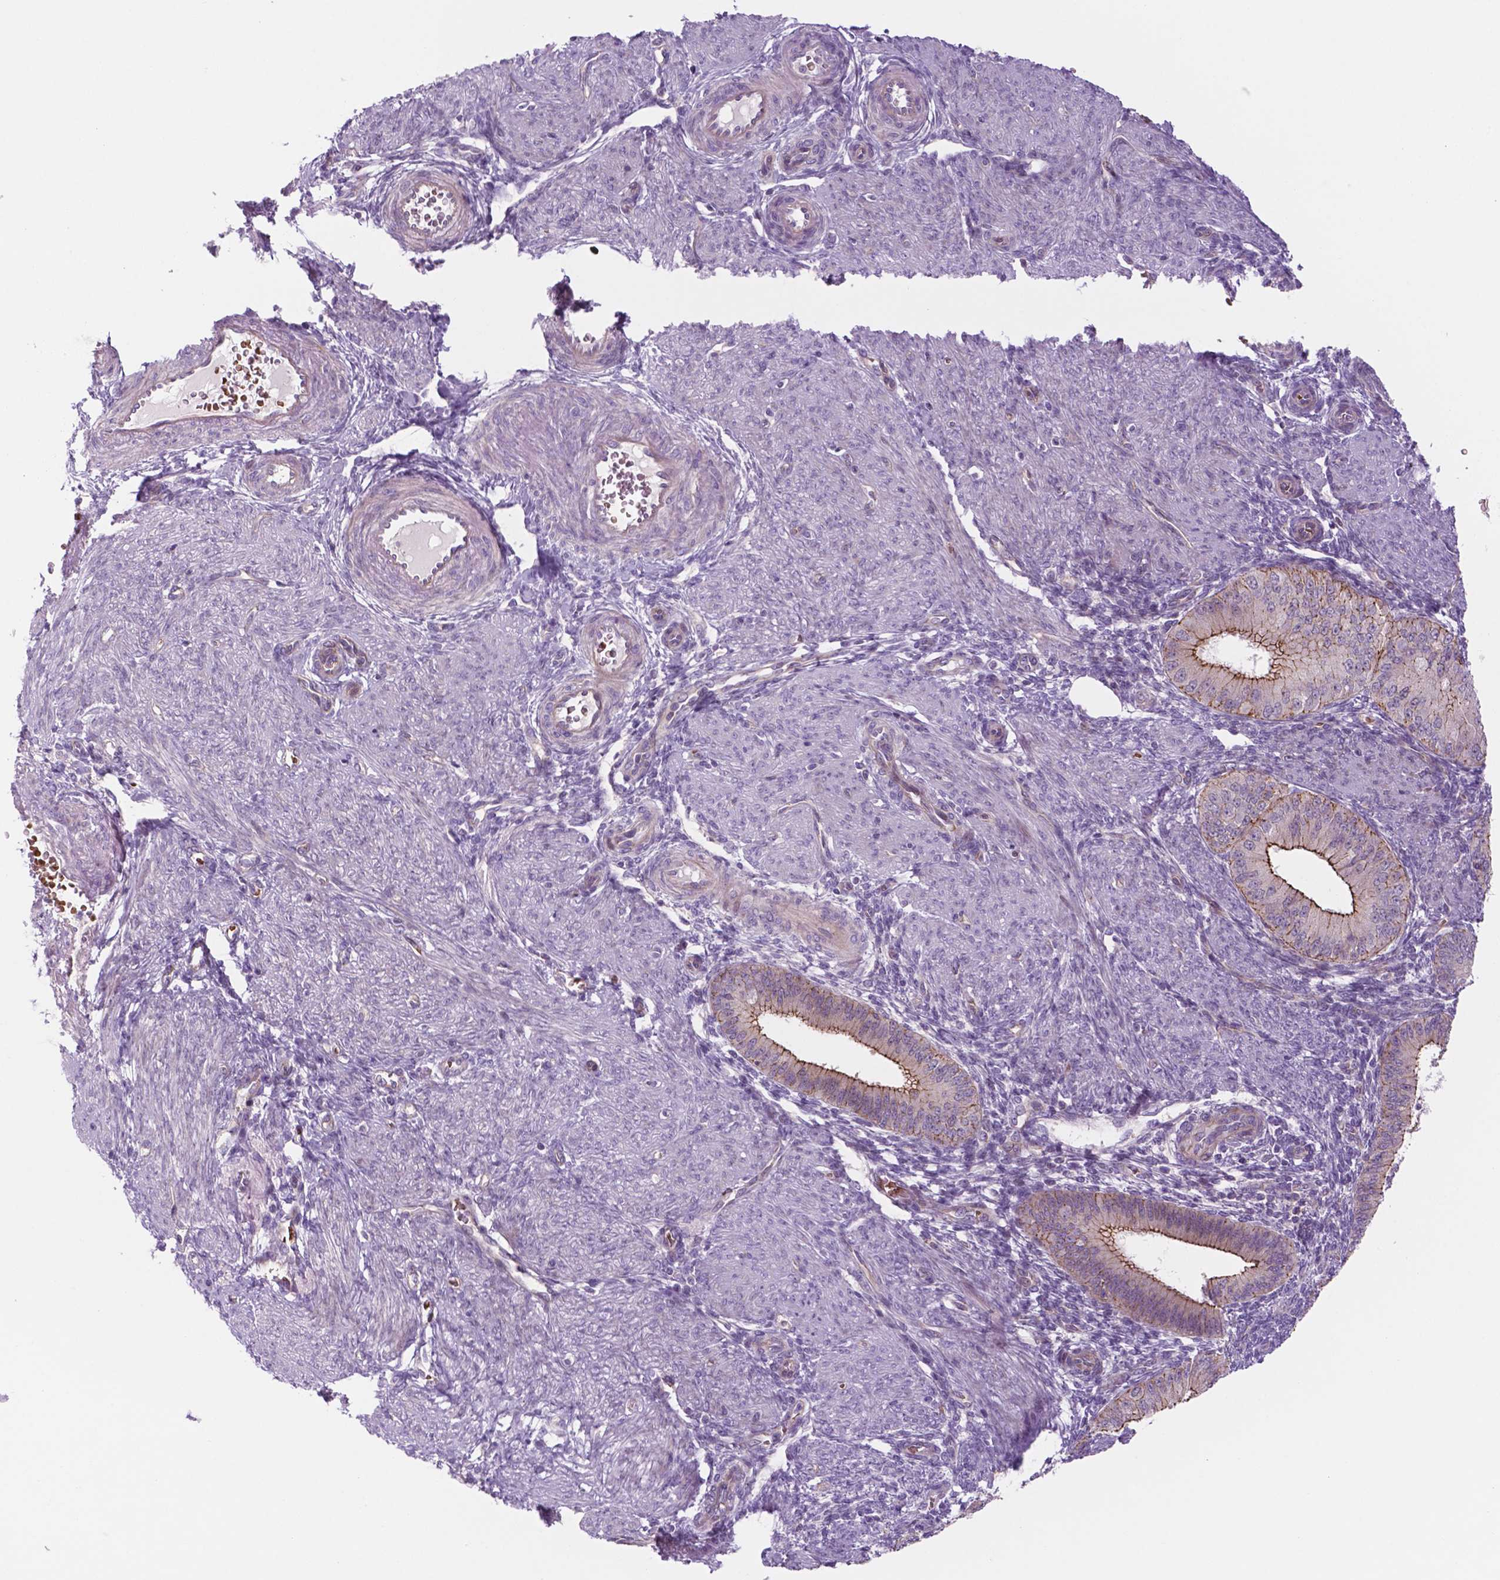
{"staining": {"intensity": "negative", "quantity": "none", "location": "none"}, "tissue": "endometrium", "cell_type": "Cells in endometrial stroma", "image_type": "normal", "snomed": [{"axis": "morphology", "description": "Normal tissue, NOS"}, {"axis": "topography", "description": "Endometrium"}], "caption": "This is a photomicrograph of IHC staining of unremarkable endometrium, which shows no positivity in cells in endometrial stroma. (Stains: DAB (3,3'-diaminobenzidine) IHC with hematoxylin counter stain, Microscopy: brightfield microscopy at high magnification).", "gene": "RND3", "patient": {"sex": "female", "age": 39}}